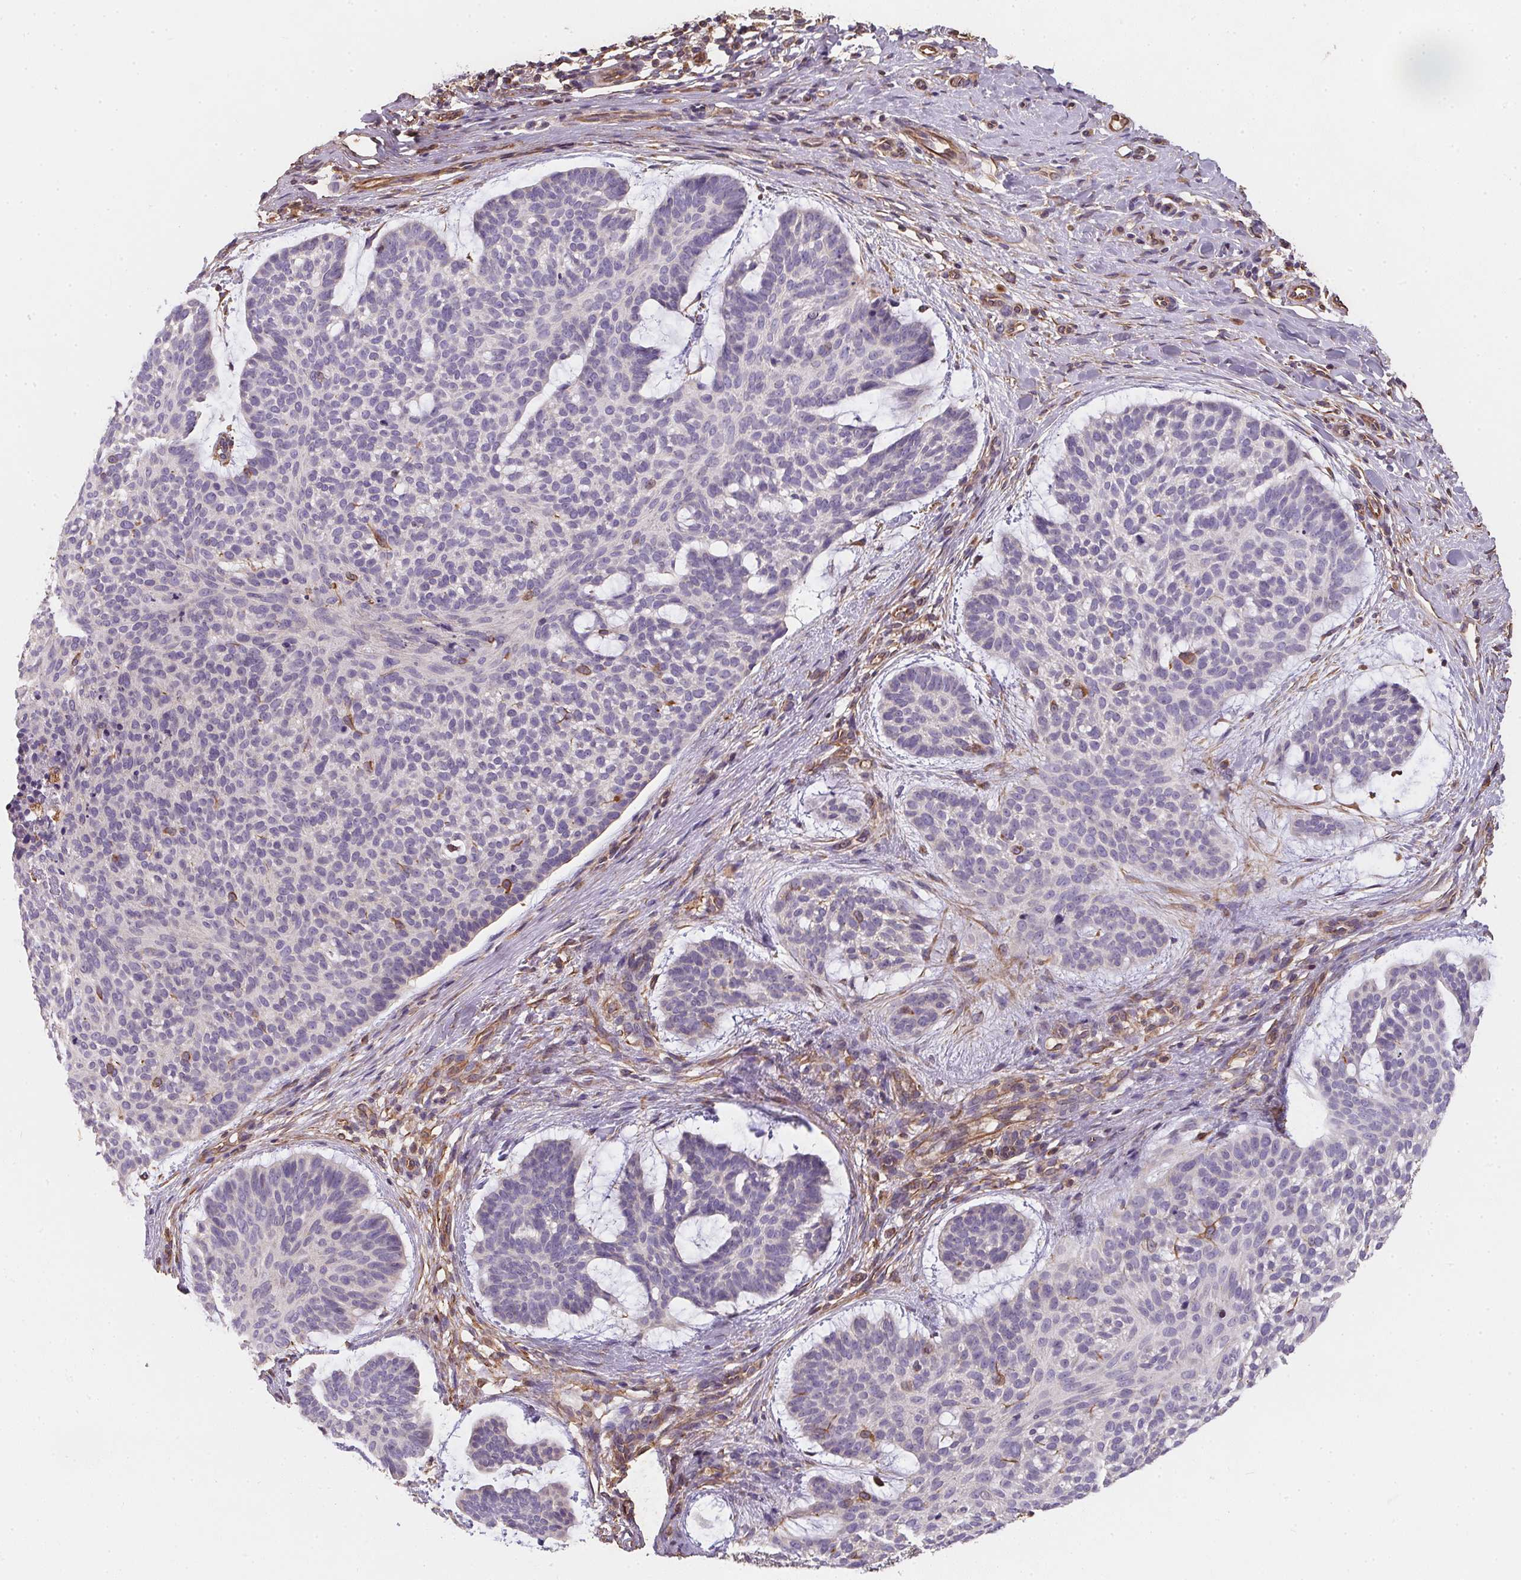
{"staining": {"intensity": "negative", "quantity": "none", "location": "none"}, "tissue": "skin cancer", "cell_type": "Tumor cells", "image_type": "cancer", "snomed": [{"axis": "morphology", "description": "Basal cell carcinoma"}, {"axis": "topography", "description": "Skin"}], "caption": "Immunohistochemical staining of human skin basal cell carcinoma shows no significant staining in tumor cells.", "gene": "TBKBP1", "patient": {"sex": "male", "age": 64}}